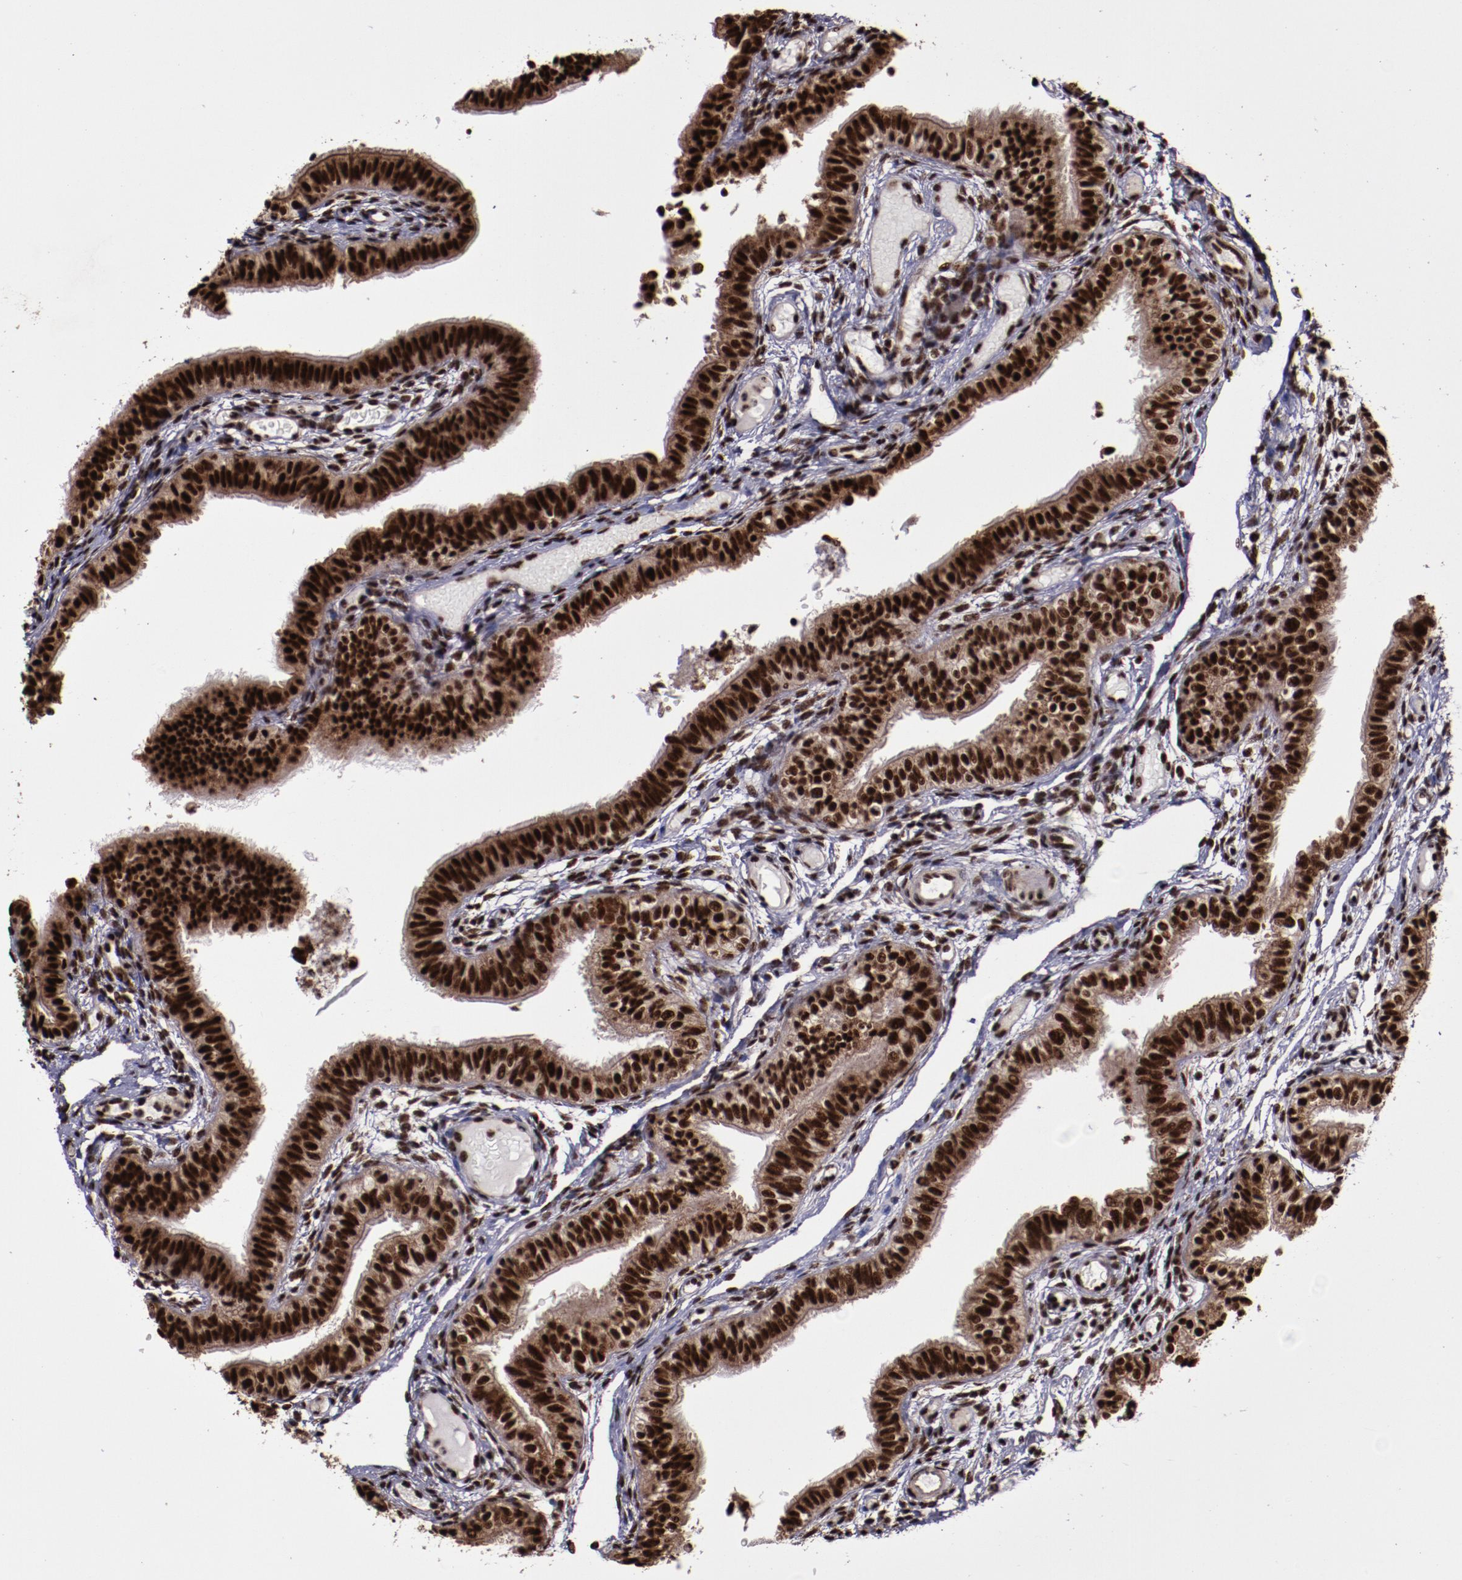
{"staining": {"intensity": "strong", "quantity": ">75%", "location": "cytoplasmic/membranous,nuclear"}, "tissue": "fallopian tube", "cell_type": "Glandular cells", "image_type": "normal", "snomed": [{"axis": "morphology", "description": "Normal tissue, NOS"}, {"axis": "morphology", "description": "Dermoid, NOS"}, {"axis": "topography", "description": "Fallopian tube"}], "caption": "An image of fallopian tube stained for a protein displays strong cytoplasmic/membranous,nuclear brown staining in glandular cells.", "gene": "SNW1", "patient": {"sex": "female", "age": 33}}